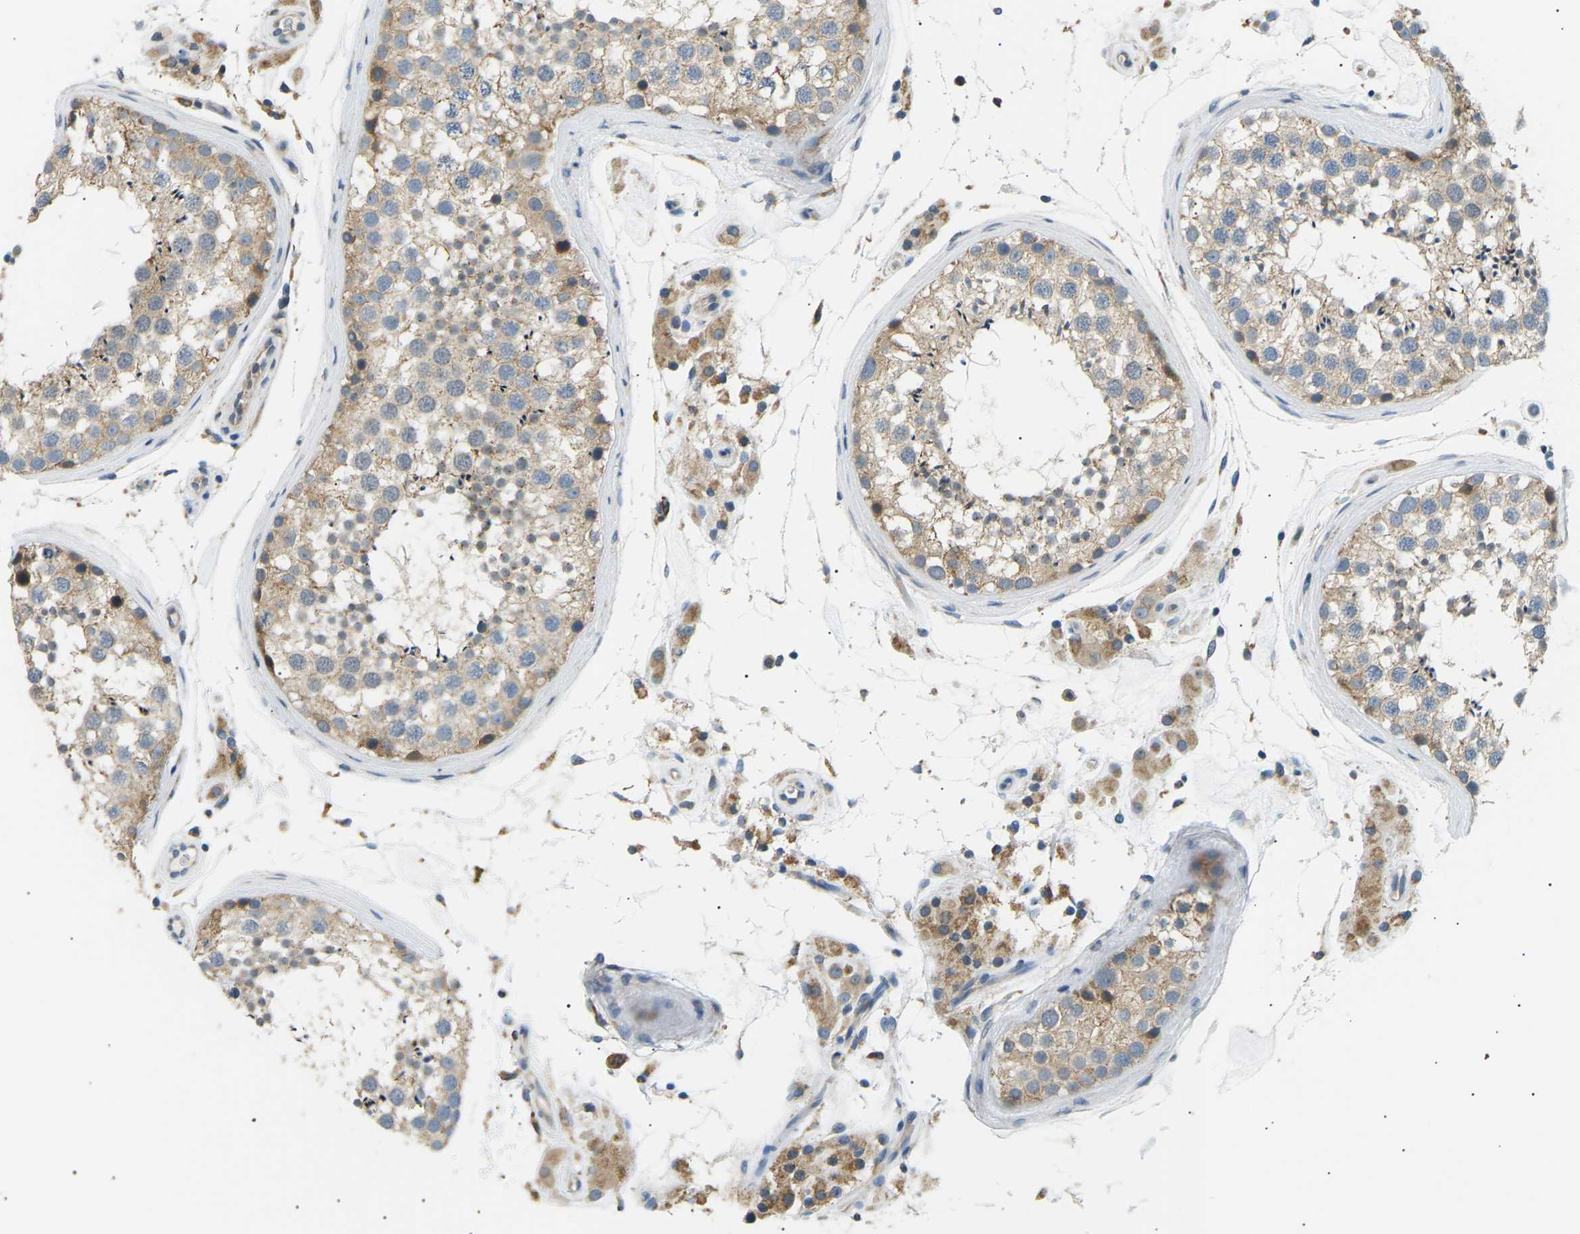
{"staining": {"intensity": "moderate", "quantity": "25%-75%", "location": "cytoplasmic/membranous"}, "tissue": "testis", "cell_type": "Cells in seminiferous ducts", "image_type": "normal", "snomed": [{"axis": "morphology", "description": "Normal tissue, NOS"}, {"axis": "topography", "description": "Testis"}], "caption": "An IHC photomicrograph of normal tissue is shown. Protein staining in brown highlights moderate cytoplasmic/membranous positivity in testis within cells in seminiferous ducts. (Brightfield microscopy of DAB IHC at high magnification).", "gene": "TBC1D8", "patient": {"sex": "male", "age": 46}}